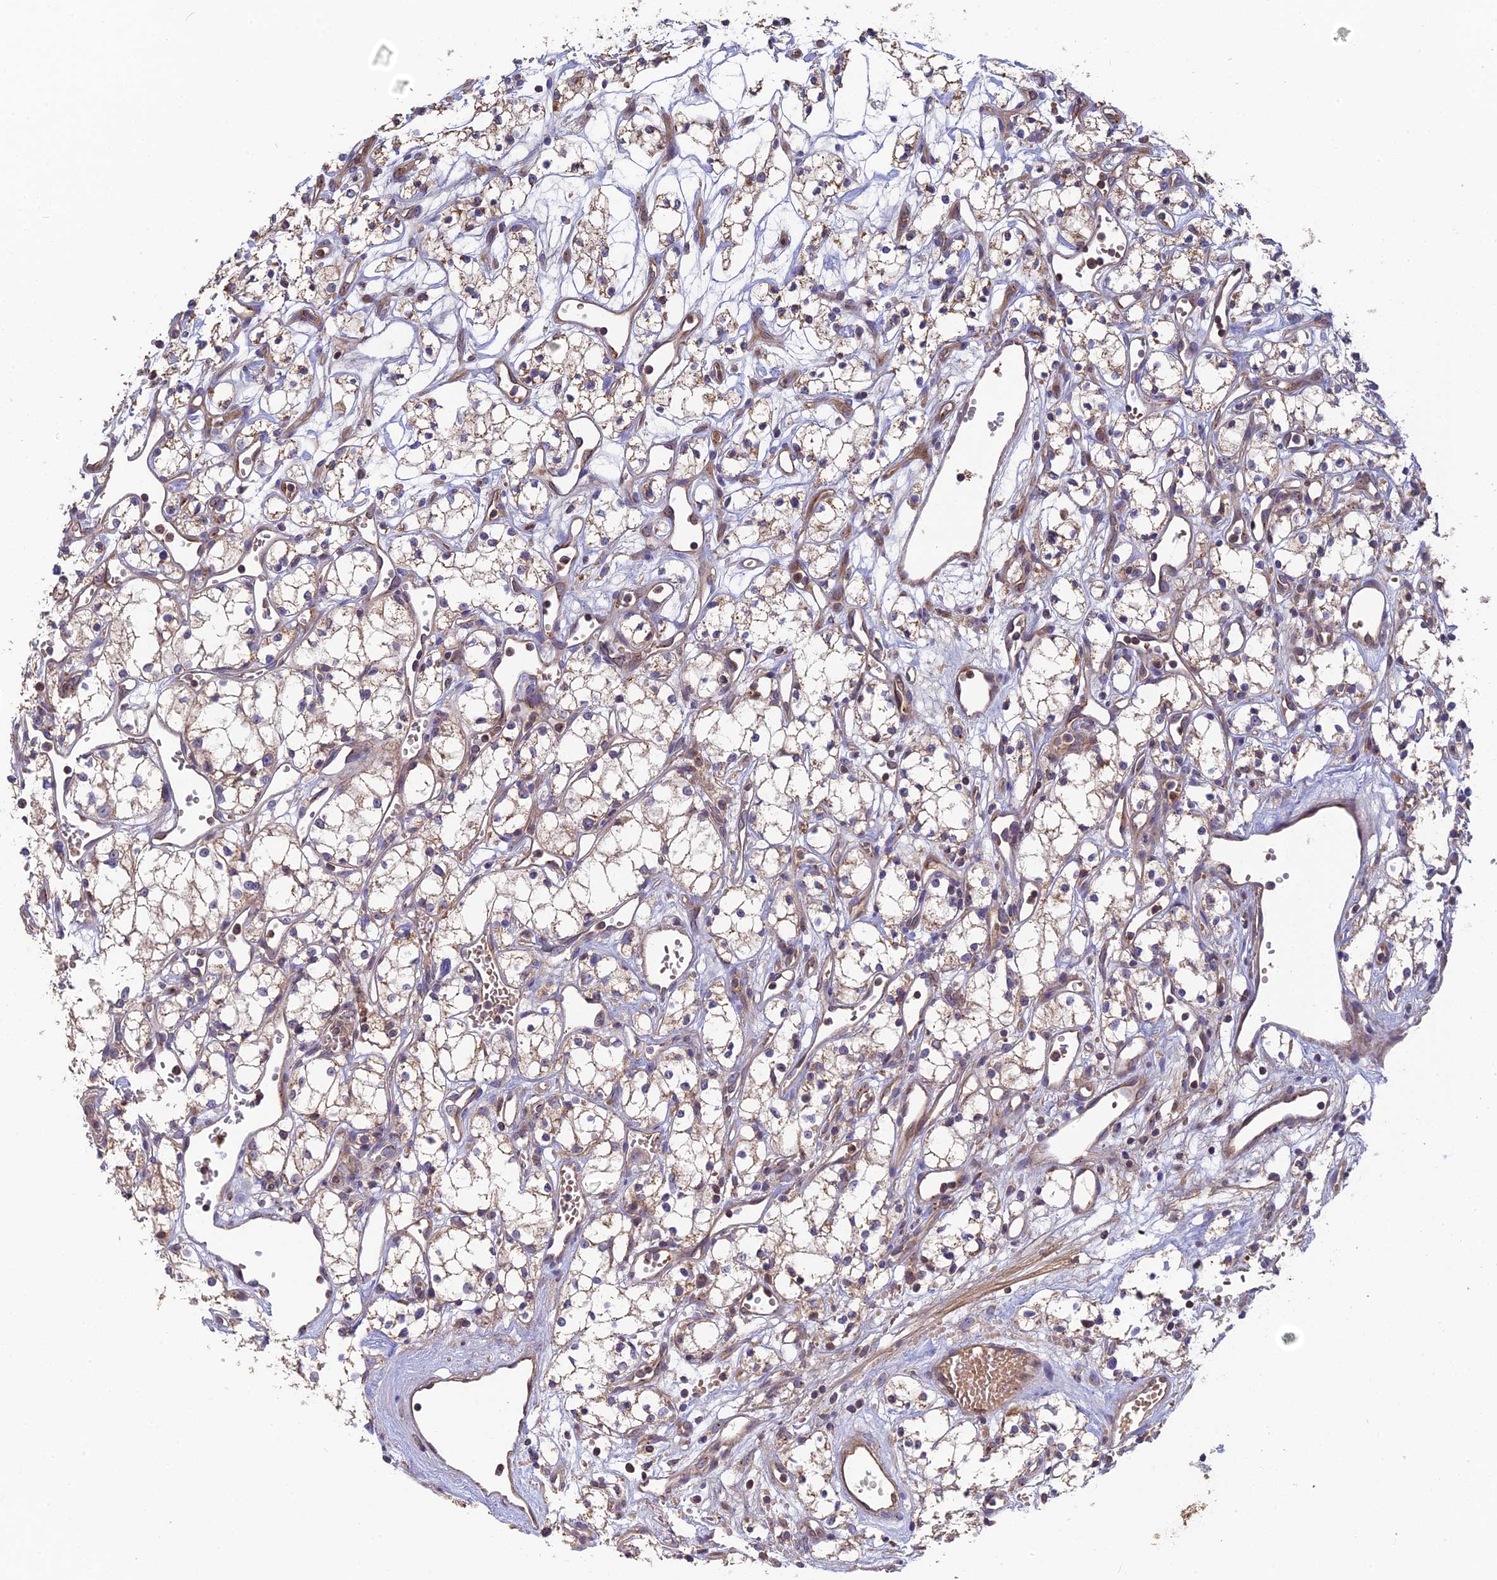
{"staining": {"intensity": "weak", "quantity": "<25%", "location": "cytoplasmic/membranous"}, "tissue": "renal cancer", "cell_type": "Tumor cells", "image_type": "cancer", "snomed": [{"axis": "morphology", "description": "Adenocarcinoma, NOS"}, {"axis": "topography", "description": "Kidney"}], "caption": "Immunohistochemical staining of adenocarcinoma (renal) exhibits no significant positivity in tumor cells.", "gene": "RPIA", "patient": {"sex": "male", "age": 59}}